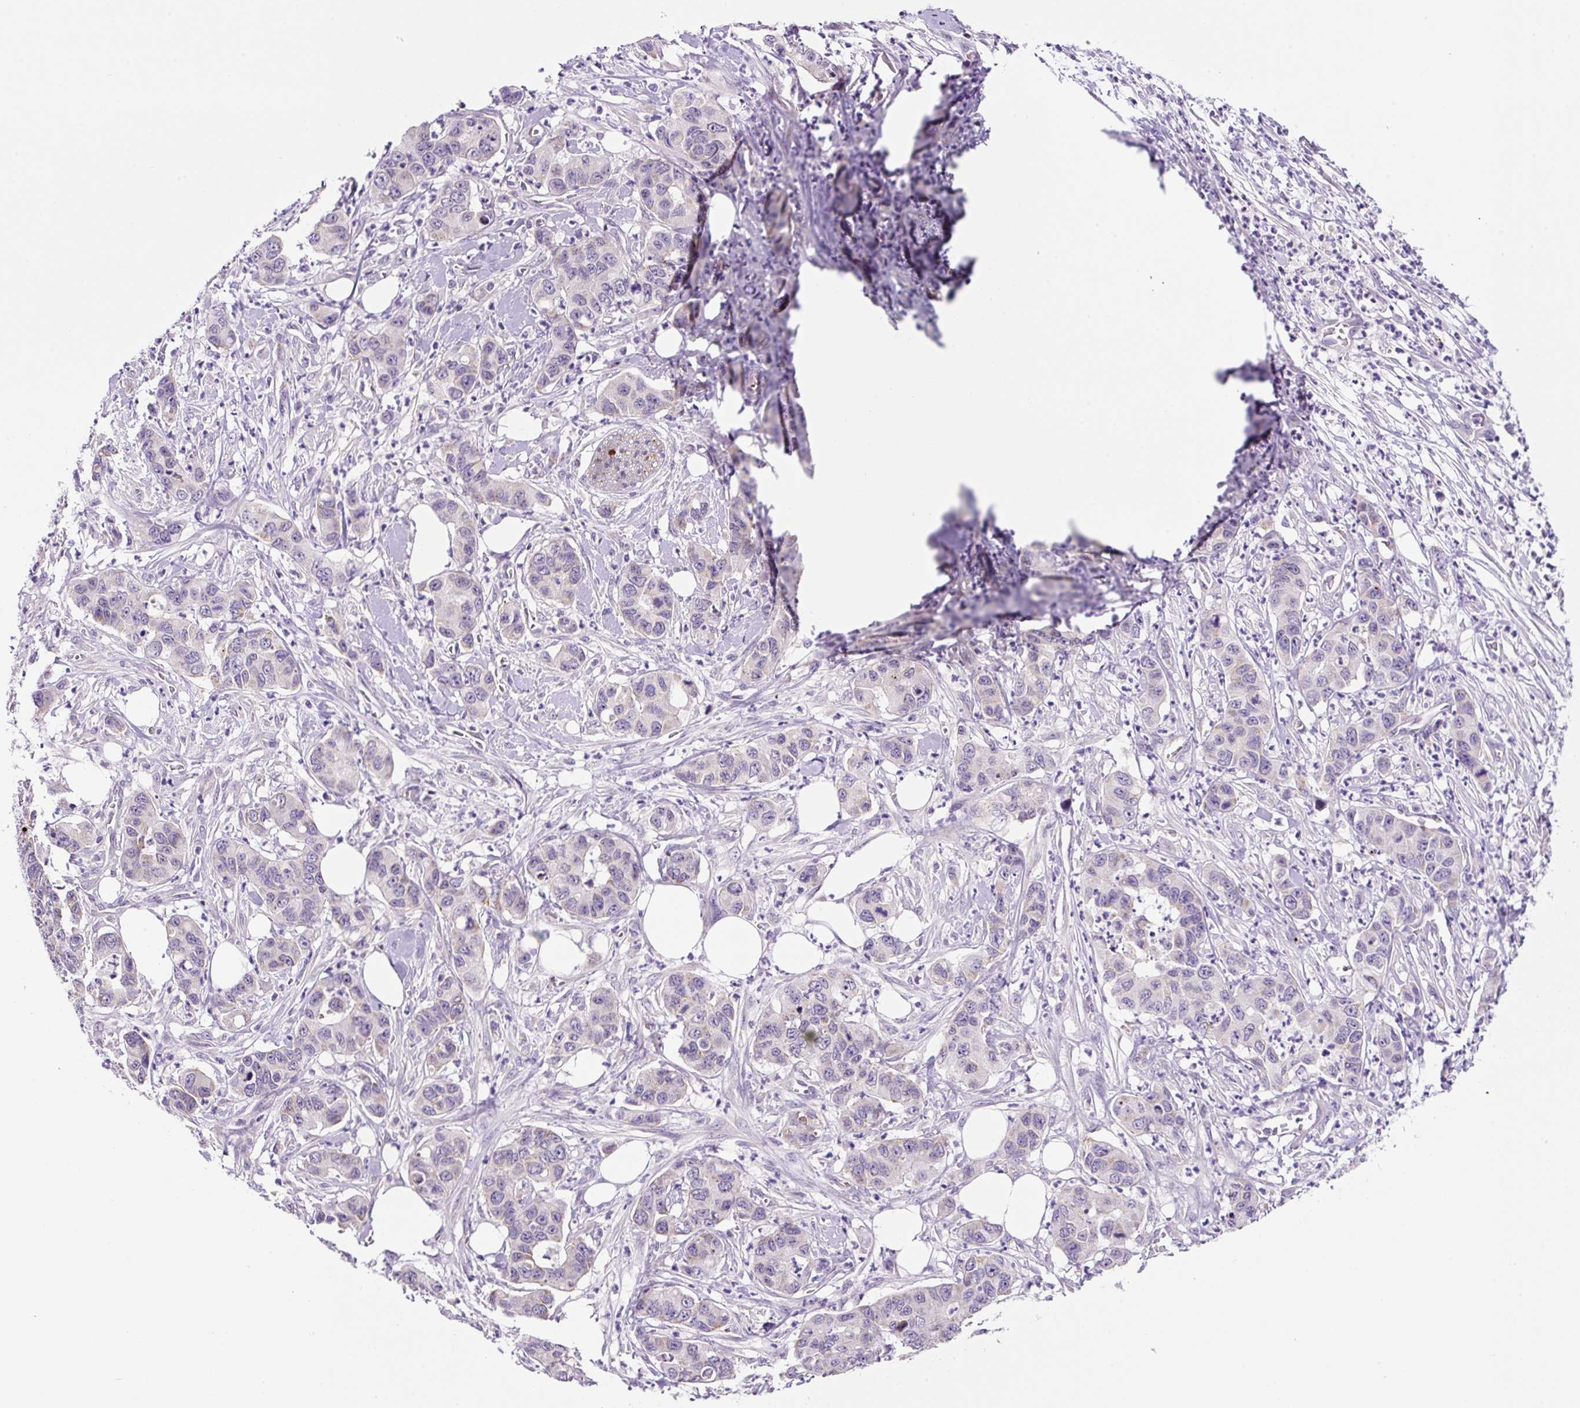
{"staining": {"intensity": "negative", "quantity": "none", "location": "none"}, "tissue": "pancreatic cancer", "cell_type": "Tumor cells", "image_type": "cancer", "snomed": [{"axis": "morphology", "description": "Adenocarcinoma, NOS"}, {"axis": "topography", "description": "Pancreas"}], "caption": "An immunohistochemistry photomicrograph of adenocarcinoma (pancreatic) is shown. There is no staining in tumor cells of adenocarcinoma (pancreatic).", "gene": "OGDHL", "patient": {"sex": "male", "age": 73}}